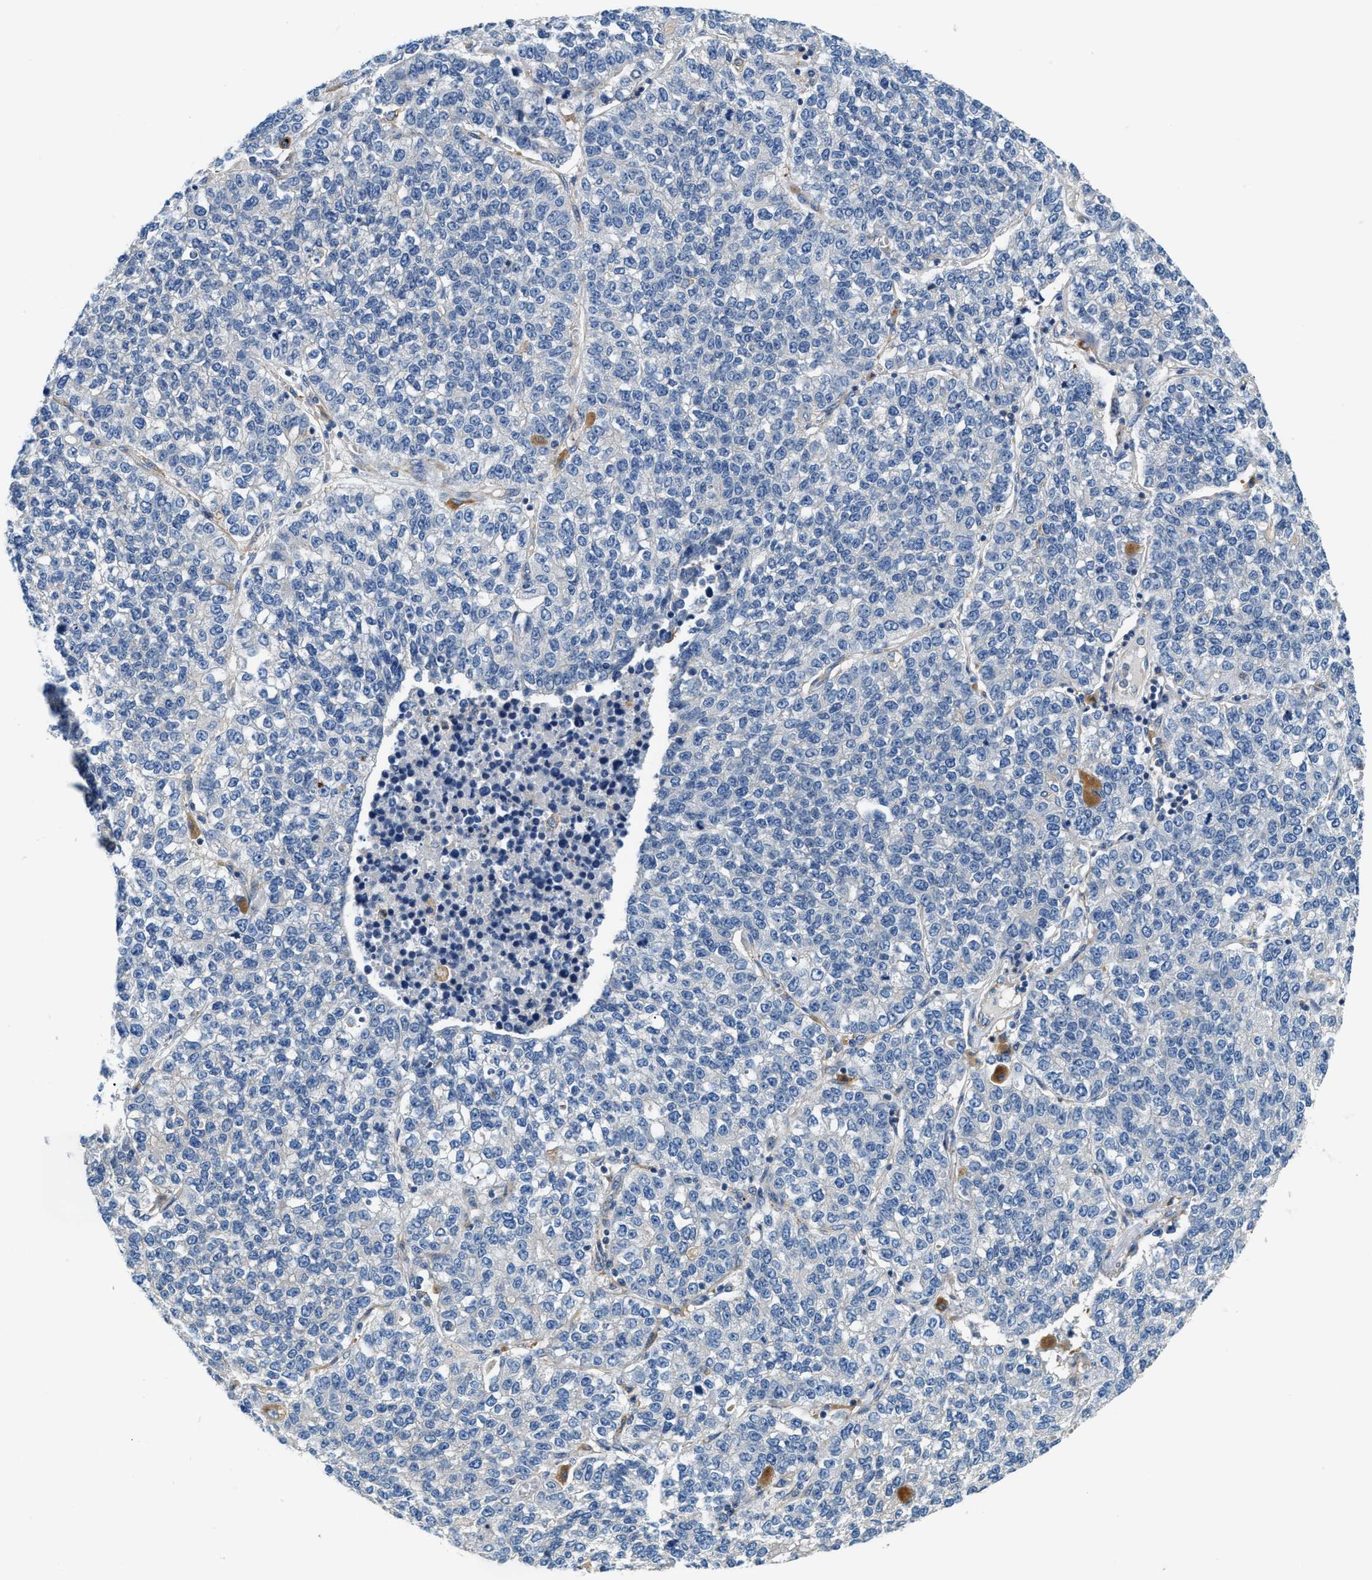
{"staining": {"intensity": "negative", "quantity": "none", "location": "none"}, "tissue": "lung cancer", "cell_type": "Tumor cells", "image_type": "cancer", "snomed": [{"axis": "morphology", "description": "Adenocarcinoma, NOS"}, {"axis": "topography", "description": "Lung"}], "caption": "Human lung cancer (adenocarcinoma) stained for a protein using immunohistochemistry (IHC) demonstrates no expression in tumor cells.", "gene": "NSUN7", "patient": {"sex": "male", "age": 49}}